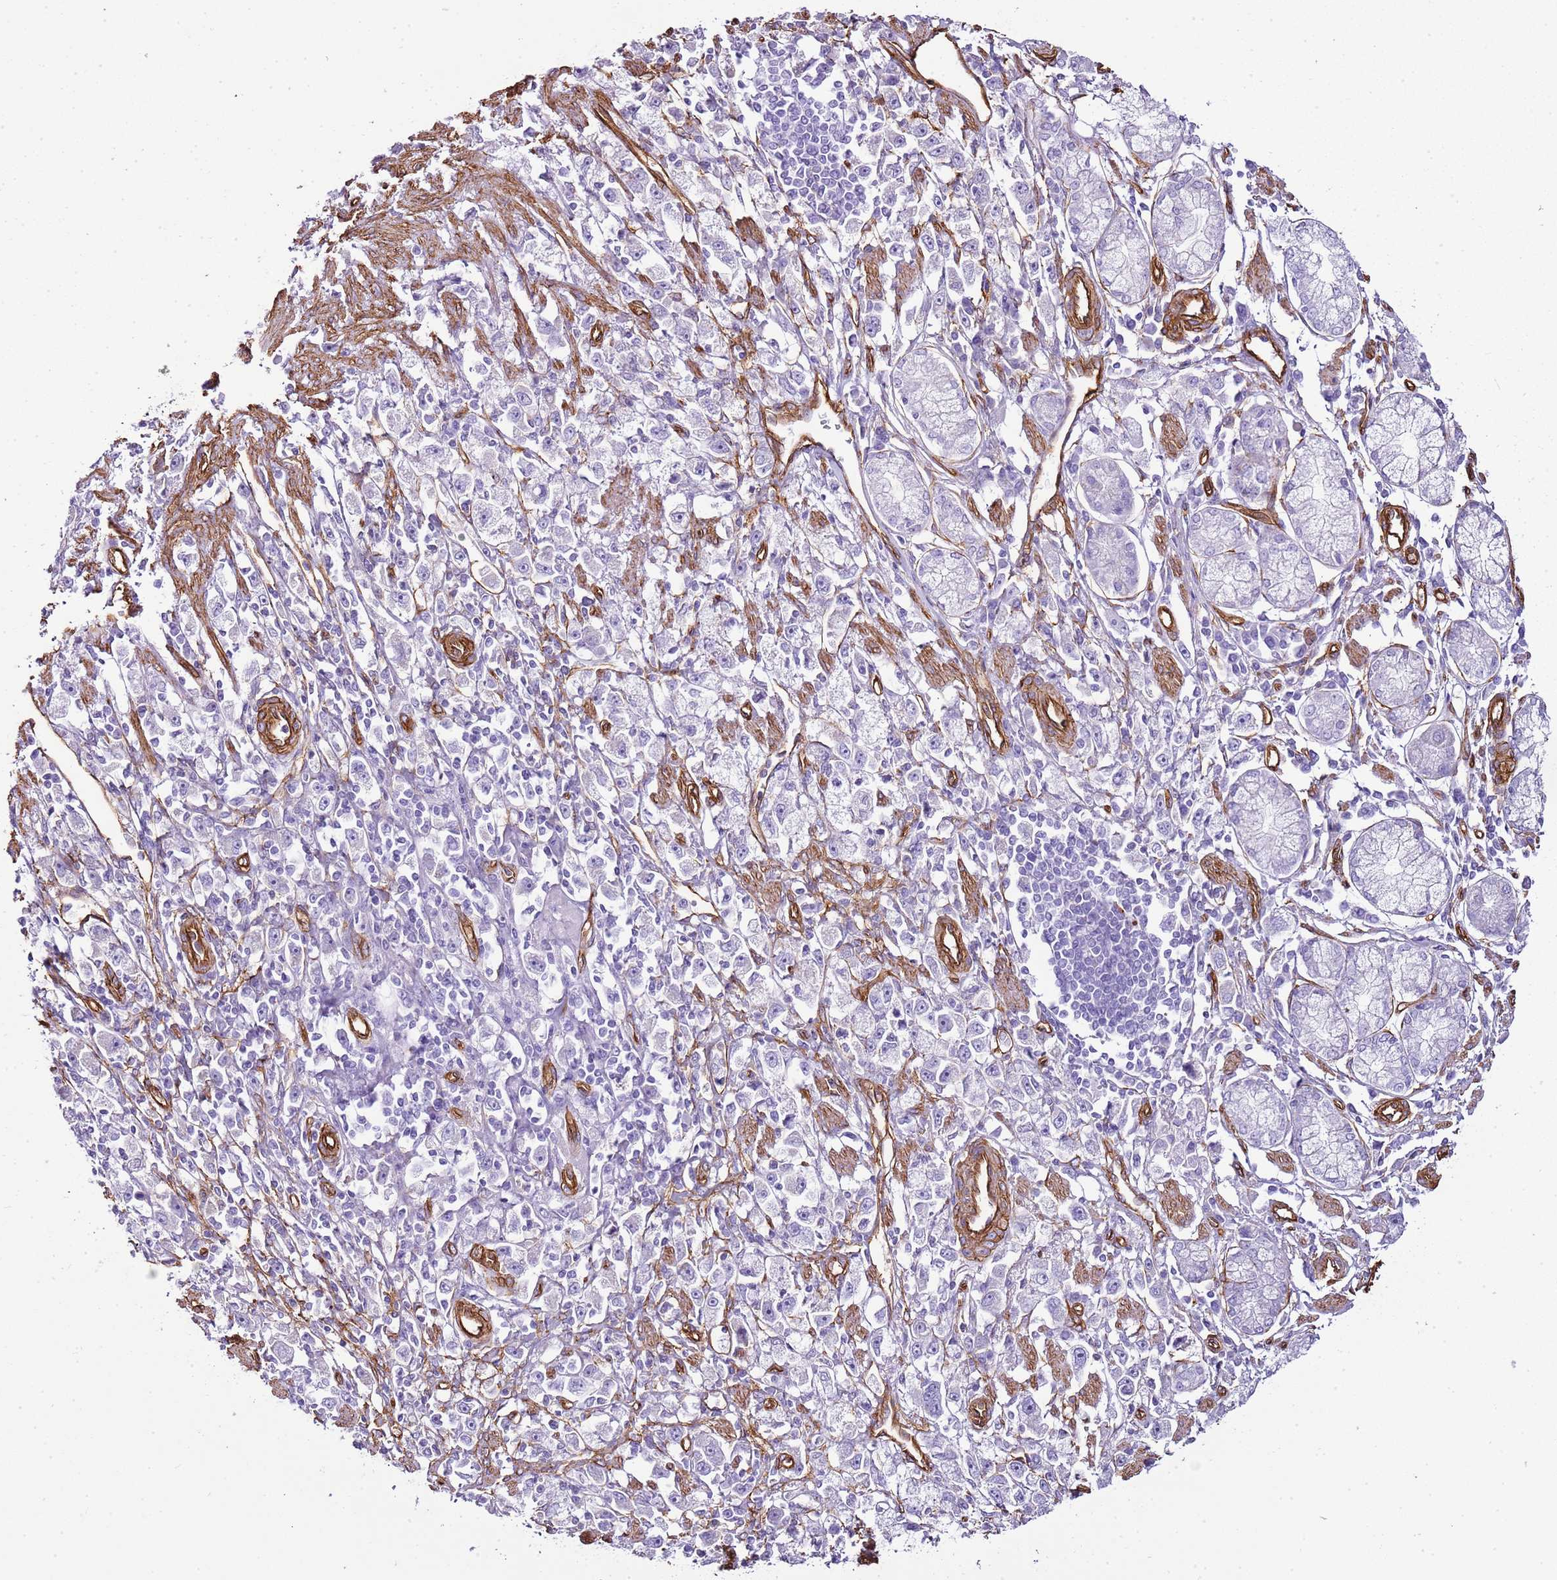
{"staining": {"intensity": "negative", "quantity": "none", "location": "none"}, "tissue": "stomach cancer", "cell_type": "Tumor cells", "image_type": "cancer", "snomed": [{"axis": "morphology", "description": "Adenocarcinoma, NOS"}, {"axis": "topography", "description": "Stomach"}], "caption": "Protein analysis of stomach adenocarcinoma reveals no significant positivity in tumor cells.", "gene": "CTDSPL", "patient": {"sex": "female", "age": 59}}